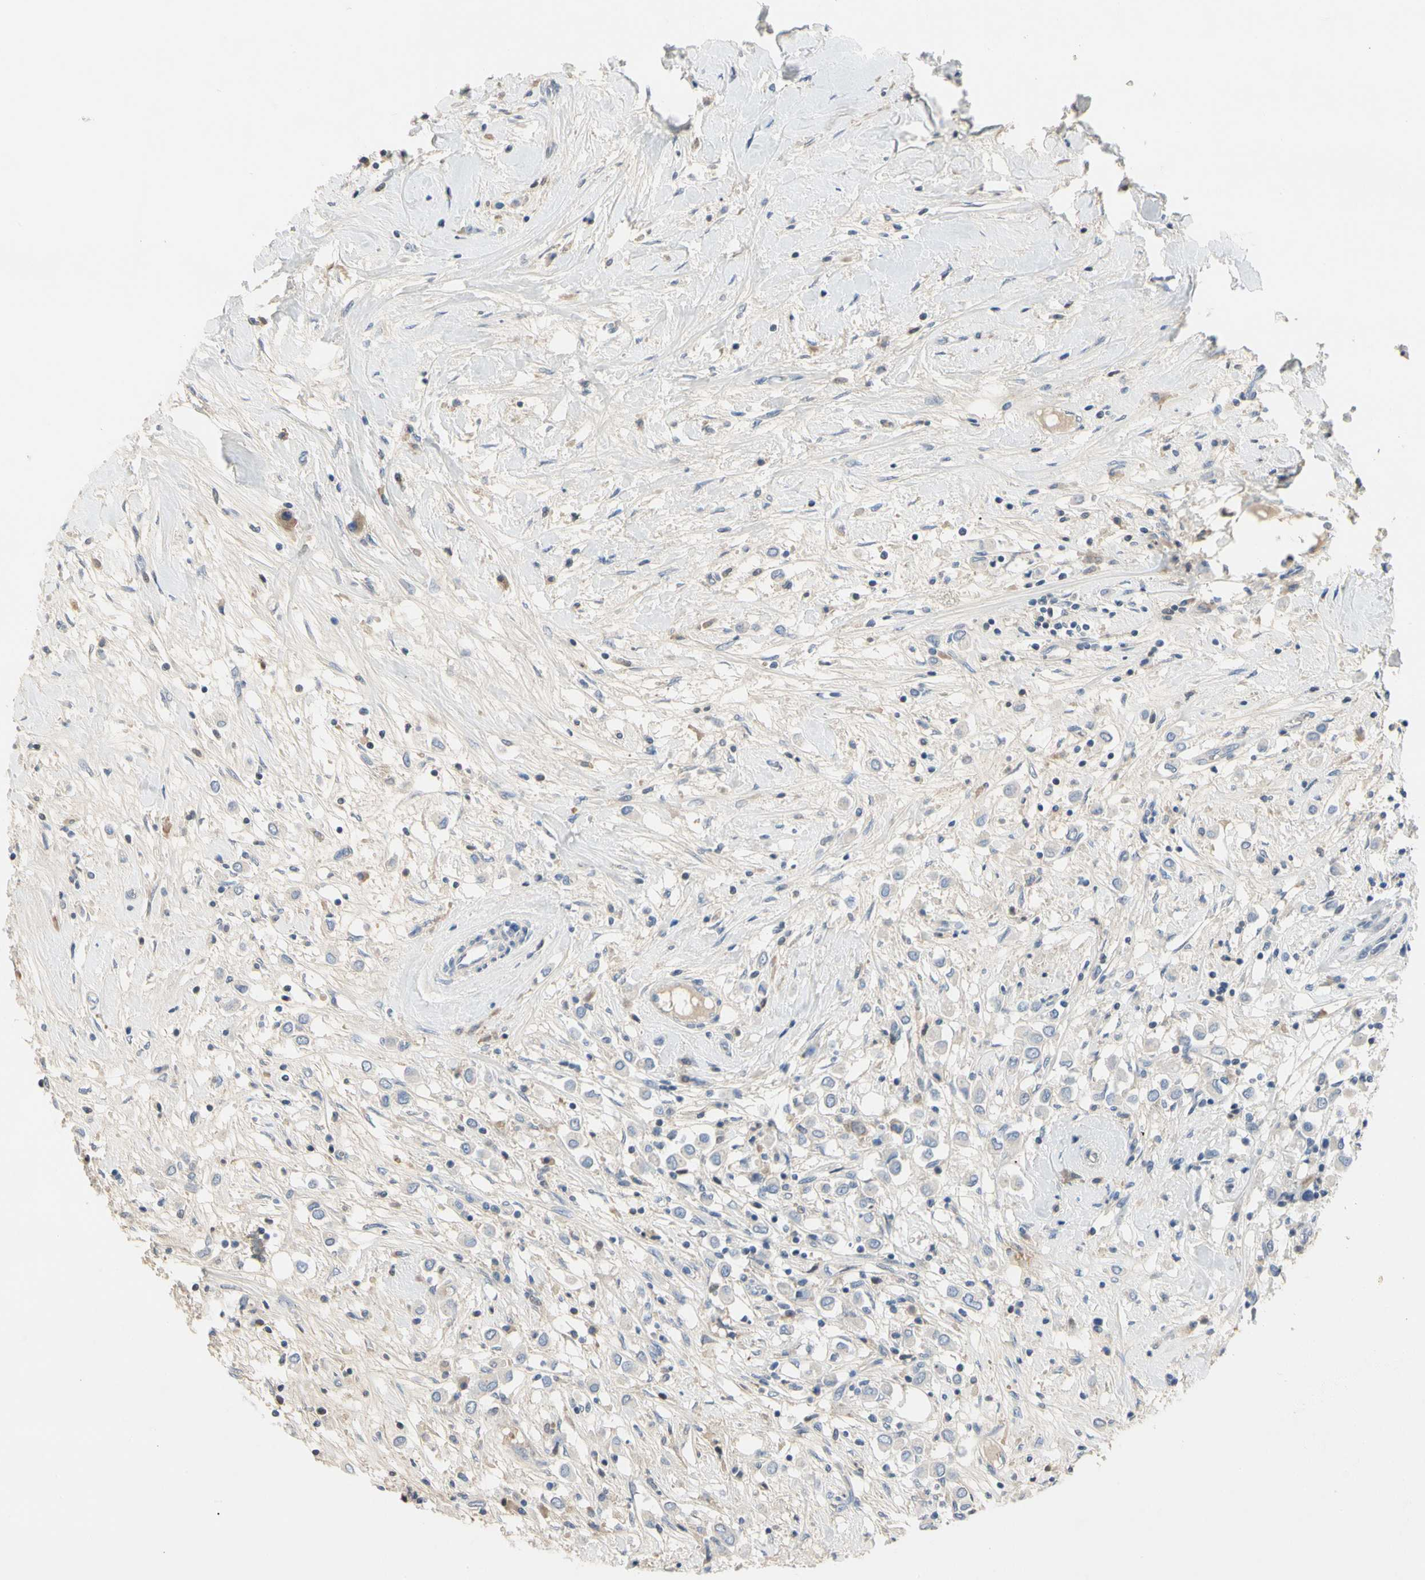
{"staining": {"intensity": "negative", "quantity": "none", "location": "none"}, "tissue": "breast cancer", "cell_type": "Tumor cells", "image_type": "cancer", "snomed": [{"axis": "morphology", "description": "Duct carcinoma"}, {"axis": "topography", "description": "Breast"}], "caption": "High magnification brightfield microscopy of intraductal carcinoma (breast) stained with DAB (brown) and counterstained with hematoxylin (blue): tumor cells show no significant positivity.", "gene": "ECRG4", "patient": {"sex": "female", "age": 61}}